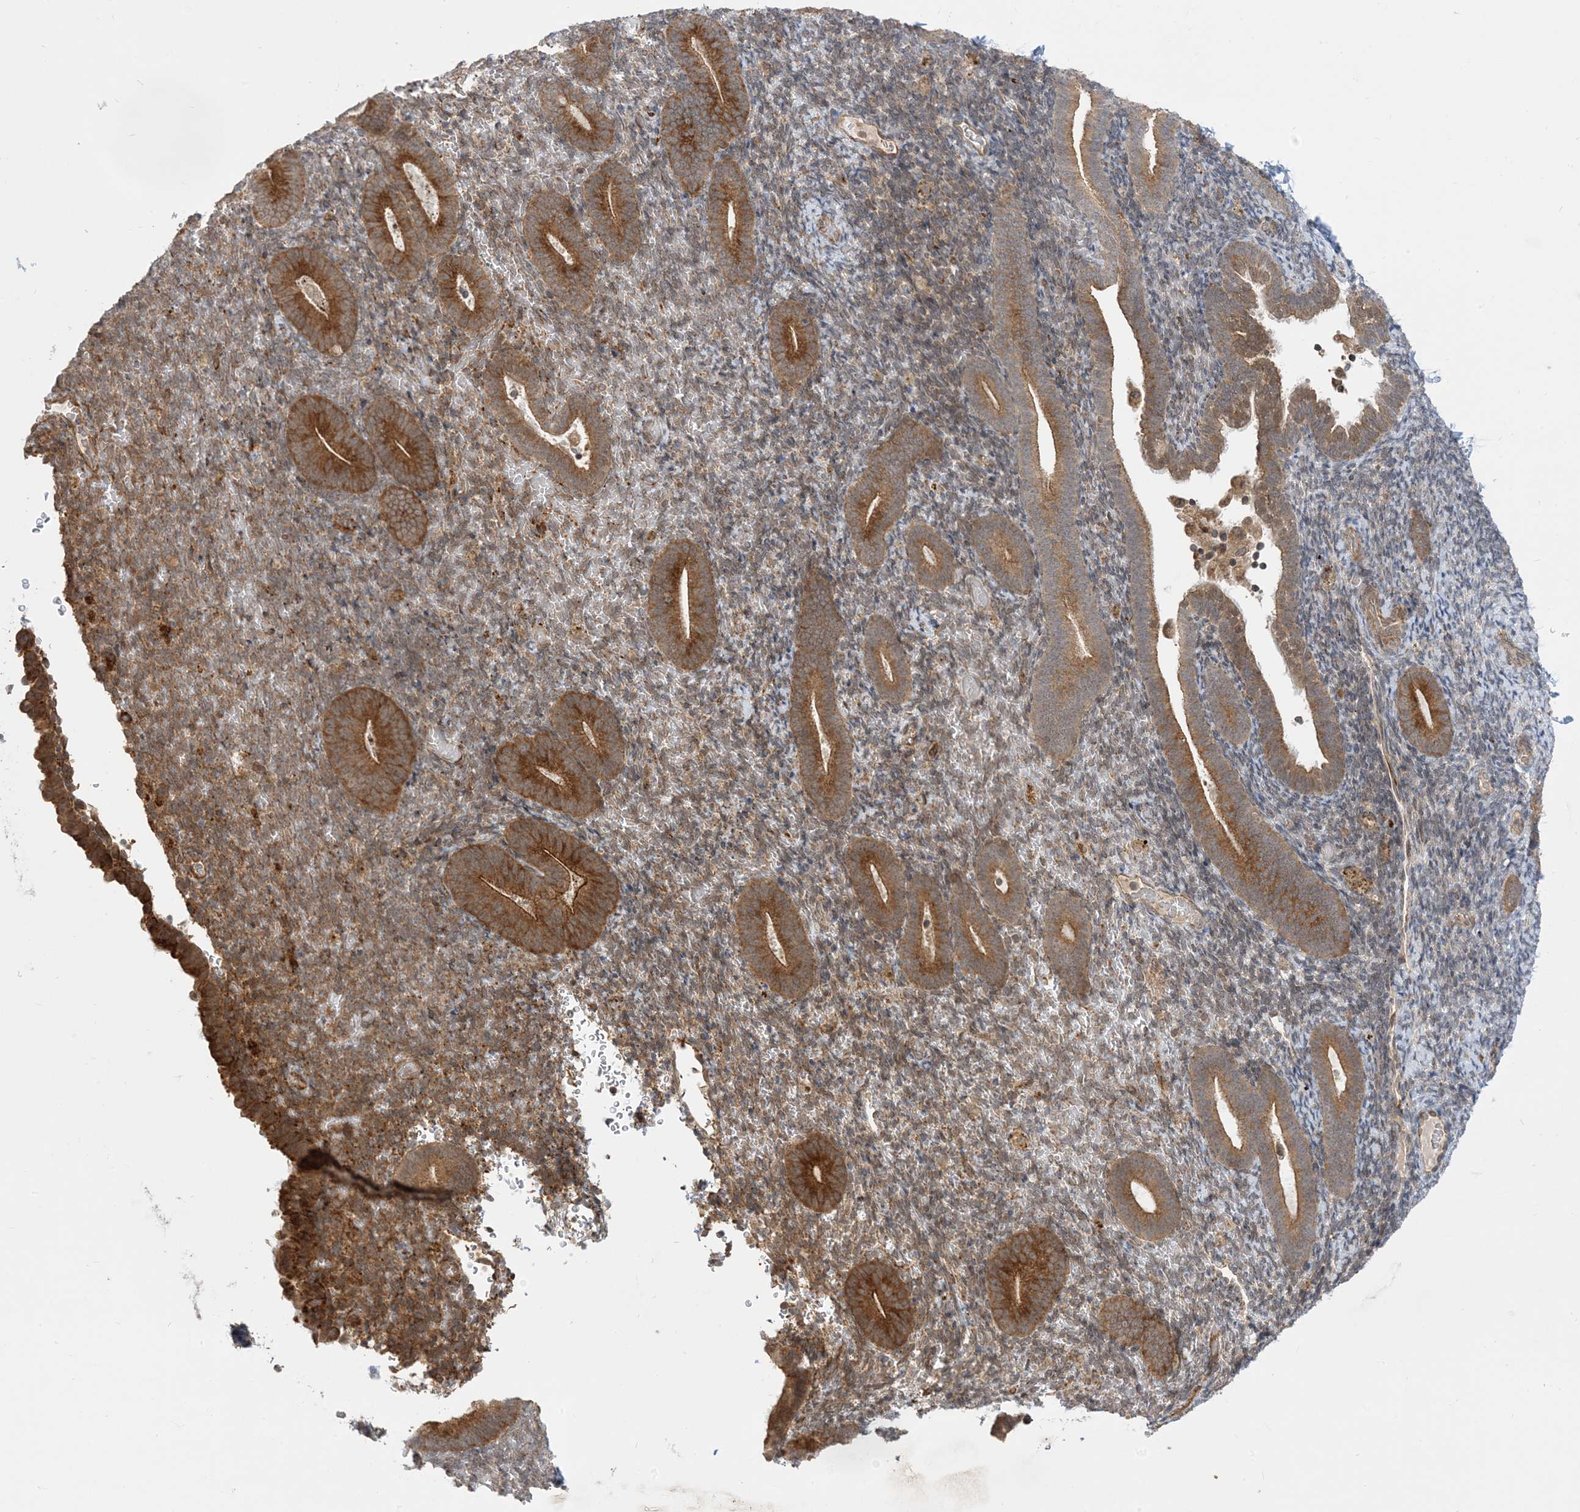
{"staining": {"intensity": "moderate", "quantity": "25%-75%", "location": "cytoplasmic/membranous"}, "tissue": "endometrium", "cell_type": "Cells in endometrial stroma", "image_type": "normal", "snomed": [{"axis": "morphology", "description": "Normal tissue, NOS"}, {"axis": "topography", "description": "Endometrium"}], "caption": "Endometrium stained with DAB immunohistochemistry shows medium levels of moderate cytoplasmic/membranous expression in about 25%-75% of cells in endometrial stroma.", "gene": "METTL21A", "patient": {"sex": "female", "age": 51}}